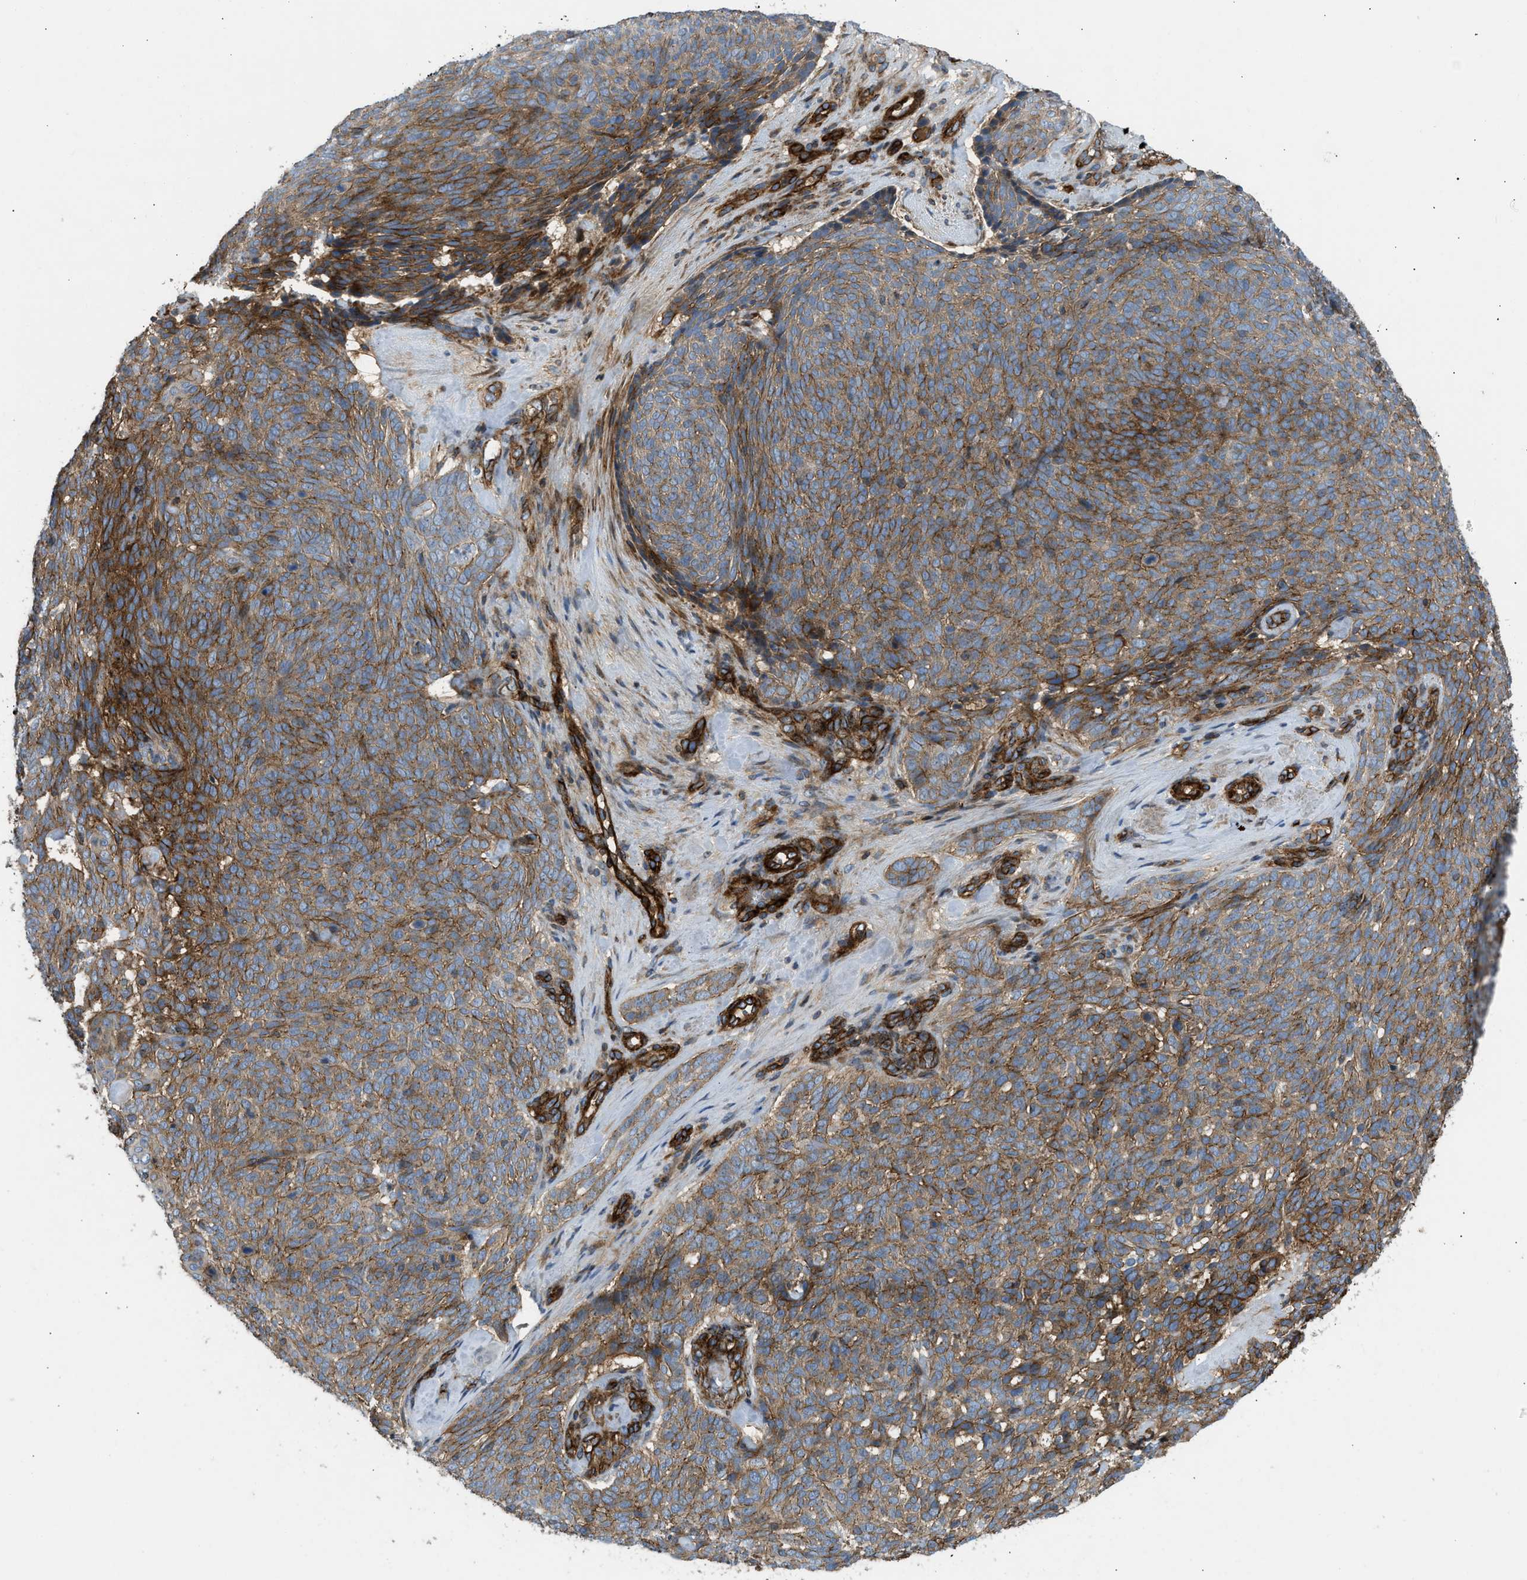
{"staining": {"intensity": "moderate", "quantity": ">75%", "location": "cytoplasmic/membranous"}, "tissue": "skin cancer", "cell_type": "Tumor cells", "image_type": "cancer", "snomed": [{"axis": "morphology", "description": "Basal cell carcinoma"}, {"axis": "topography", "description": "Skin"}], "caption": "This image demonstrates immunohistochemistry staining of human skin basal cell carcinoma, with medium moderate cytoplasmic/membranous expression in about >75% of tumor cells.", "gene": "NYNRIN", "patient": {"sex": "male", "age": 61}}